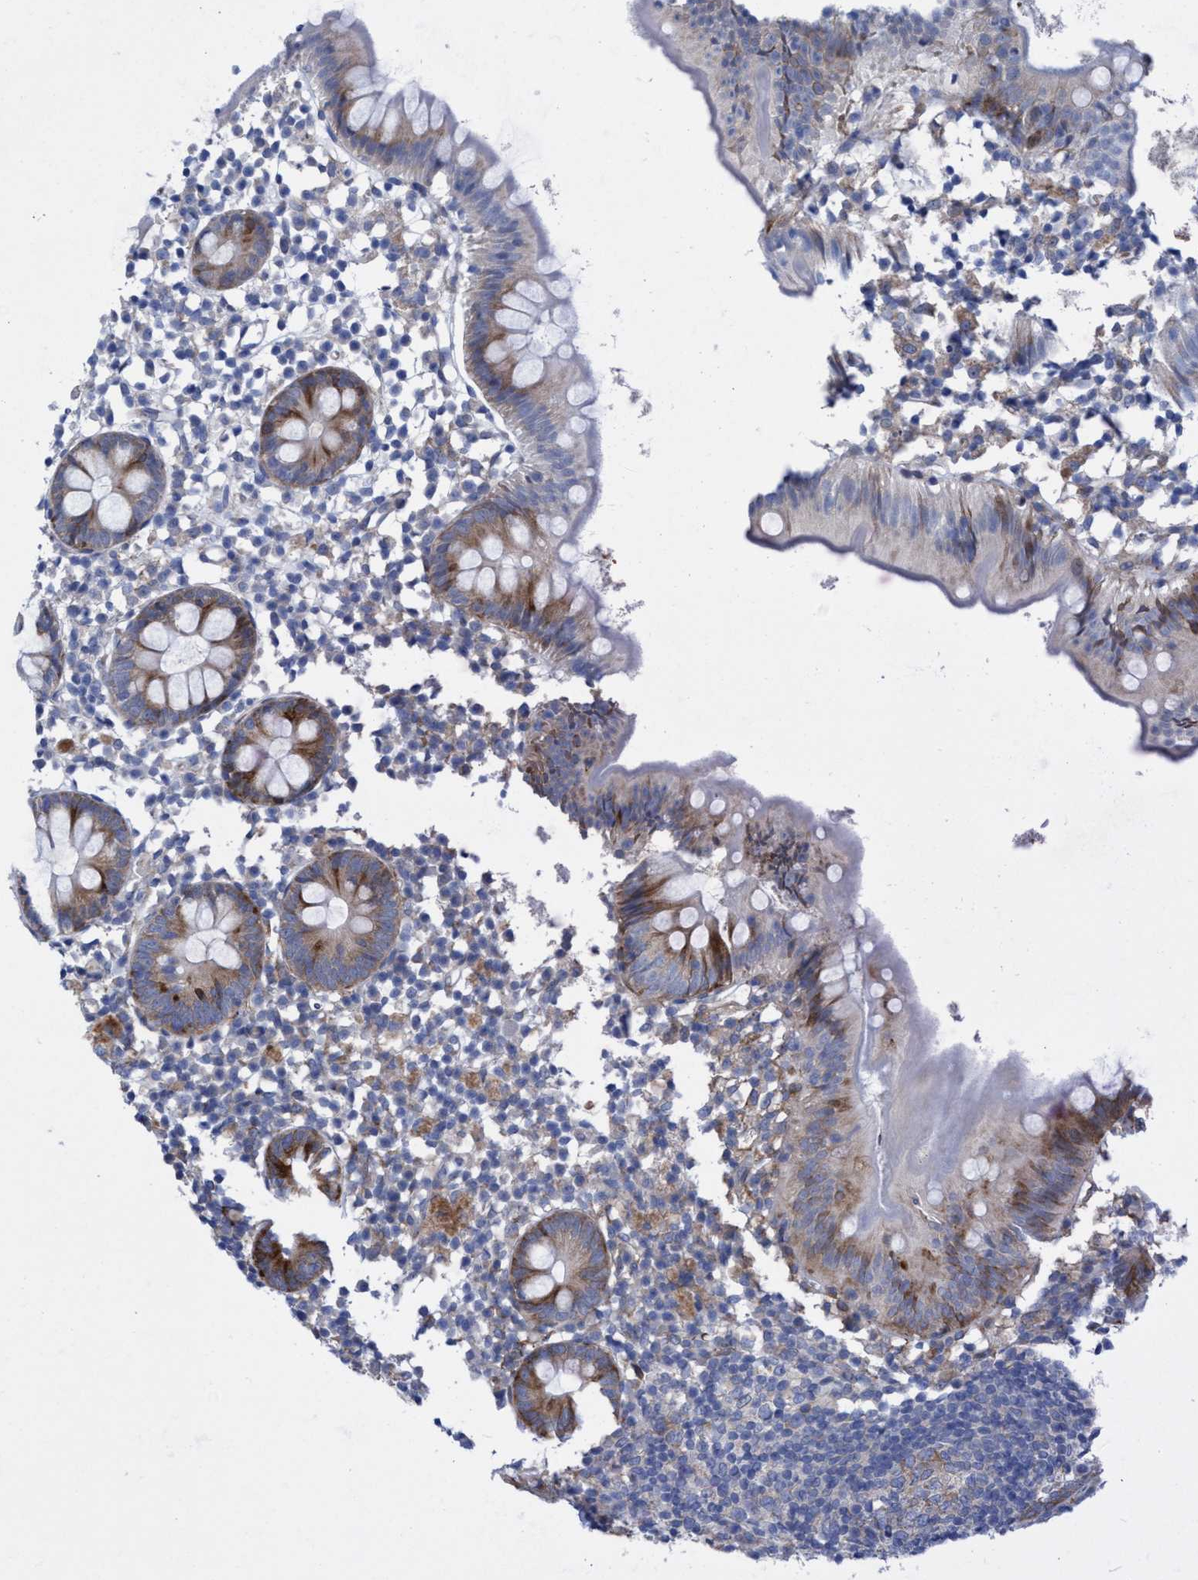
{"staining": {"intensity": "moderate", "quantity": "<25%", "location": "cytoplasmic/membranous"}, "tissue": "appendix", "cell_type": "Glandular cells", "image_type": "normal", "snomed": [{"axis": "morphology", "description": "Normal tissue, NOS"}, {"axis": "topography", "description": "Appendix"}], "caption": "Immunohistochemical staining of unremarkable human appendix demonstrates moderate cytoplasmic/membranous protein expression in approximately <25% of glandular cells.", "gene": "R3HCC1", "patient": {"sex": "female", "age": 20}}